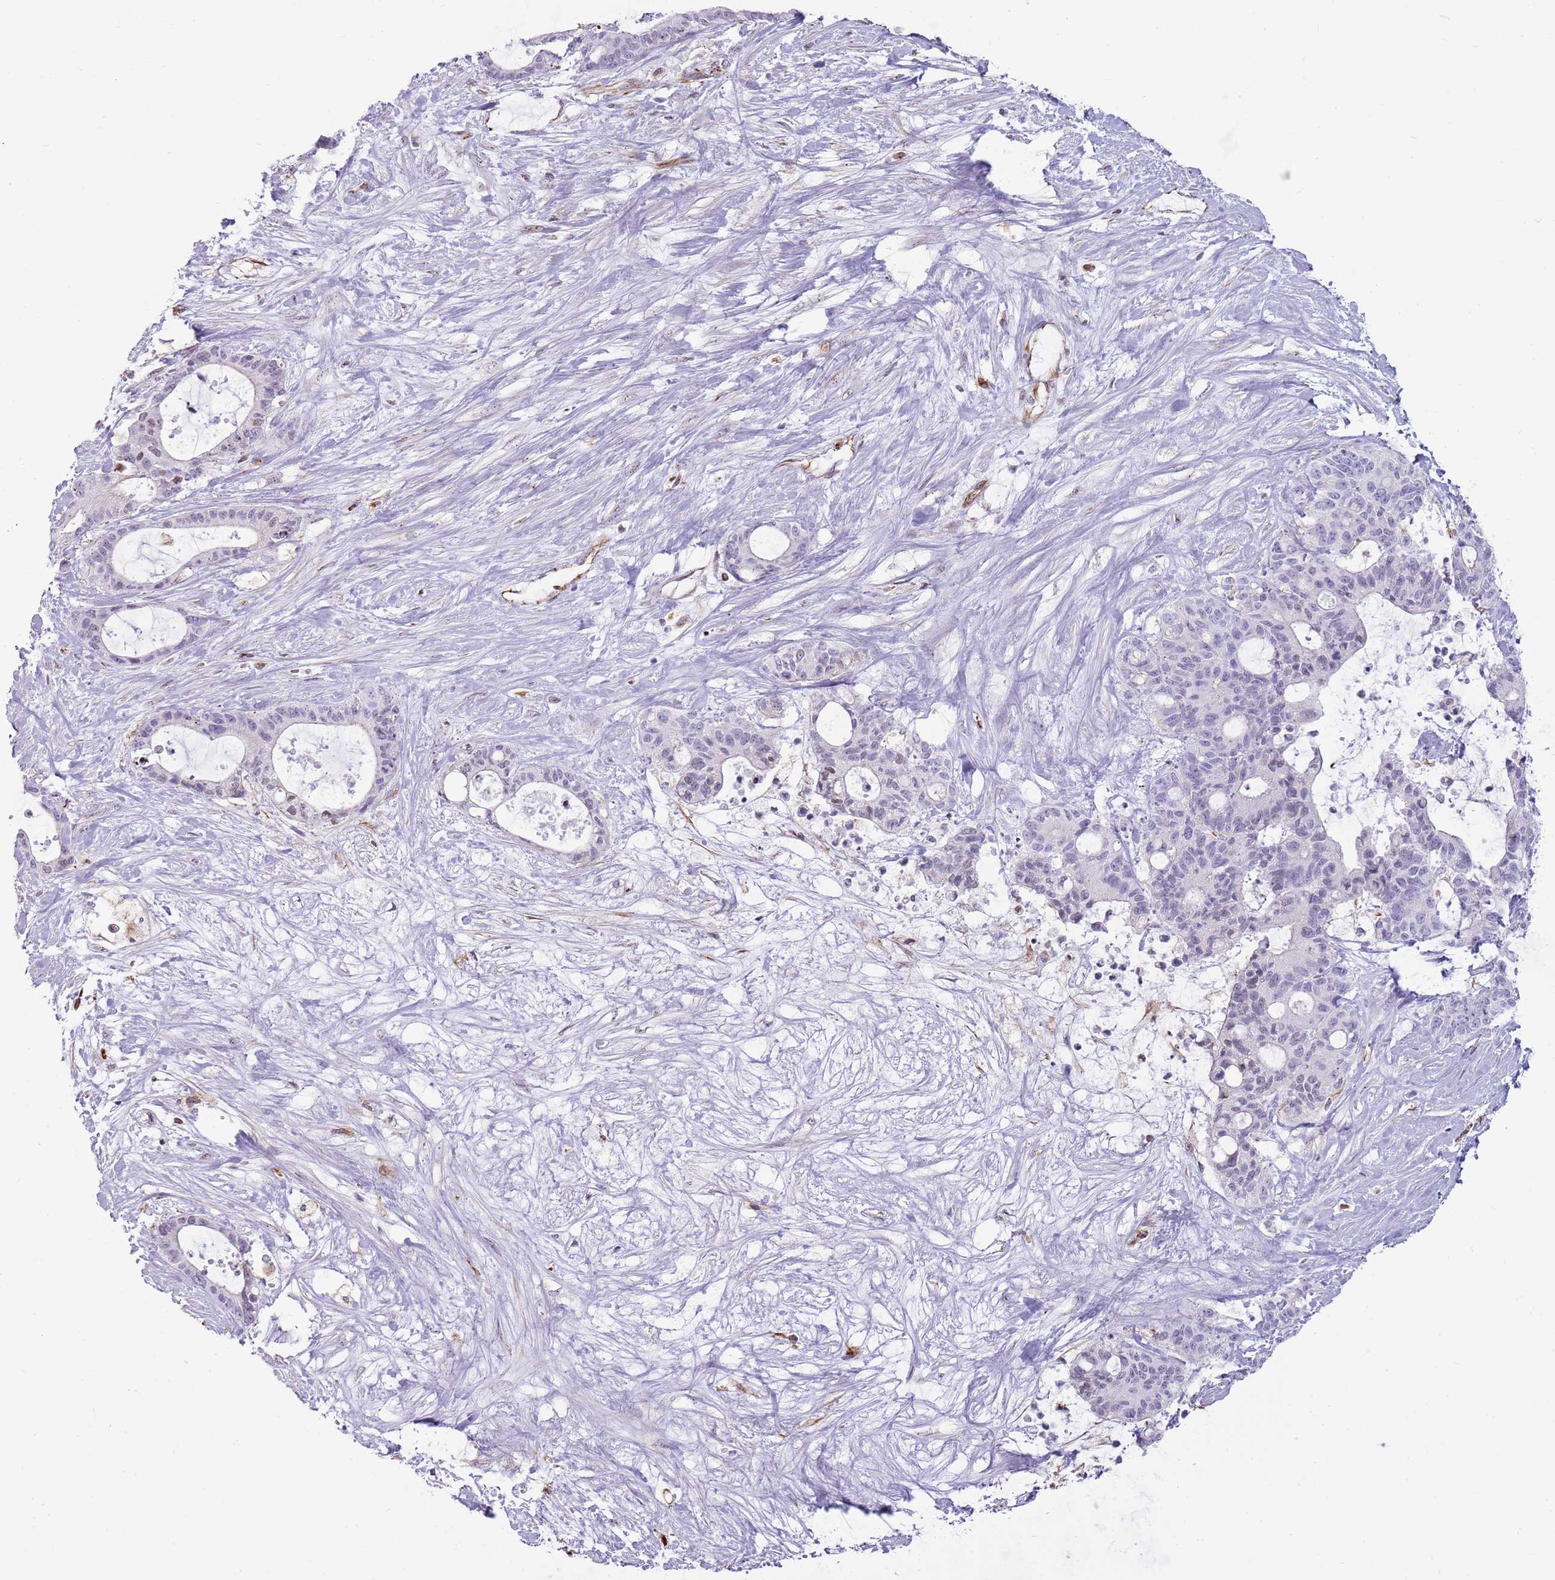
{"staining": {"intensity": "negative", "quantity": "none", "location": "none"}, "tissue": "liver cancer", "cell_type": "Tumor cells", "image_type": "cancer", "snomed": [{"axis": "morphology", "description": "Normal tissue, NOS"}, {"axis": "morphology", "description": "Cholangiocarcinoma"}, {"axis": "topography", "description": "Liver"}, {"axis": "topography", "description": "Peripheral nerve tissue"}], "caption": "Histopathology image shows no significant protein staining in tumor cells of liver cholangiocarcinoma.", "gene": "NBPF3", "patient": {"sex": "female", "age": 73}}